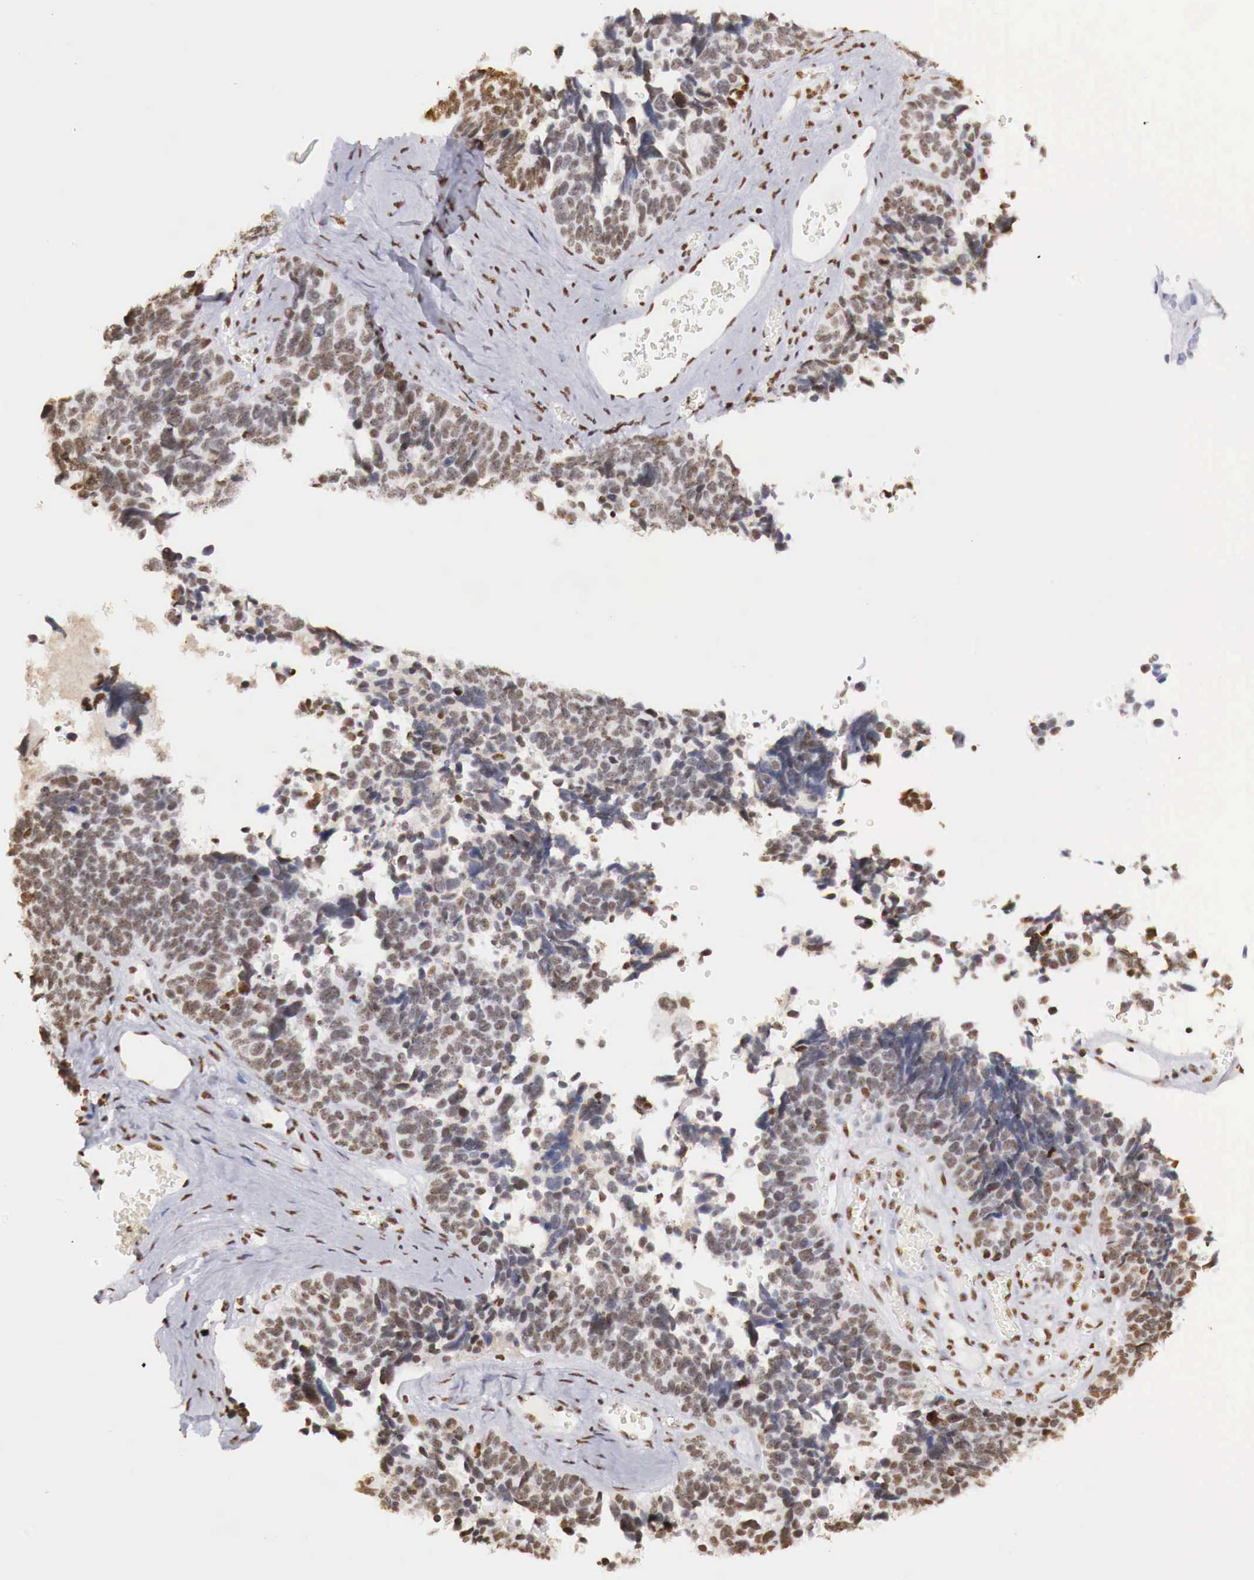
{"staining": {"intensity": "moderate", "quantity": ">75%", "location": "nuclear"}, "tissue": "ovarian cancer", "cell_type": "Tumor cells", "image_type": "cancer", "snomed": [{"axis": "morphology", "description": "Cystadenocarcinoma, serous, NOS"}, {"axis": "topography", "description": "Ovary"}], "caption": "This image shows immunohistochemistry staining of human ovarian cancer (serous cystadenocarcinoma), with medium moderate nuclear positivity in approximately >75% of tumor cells.", "gene": "DKC1", "patient": {"sex": "female", "age": 77}}